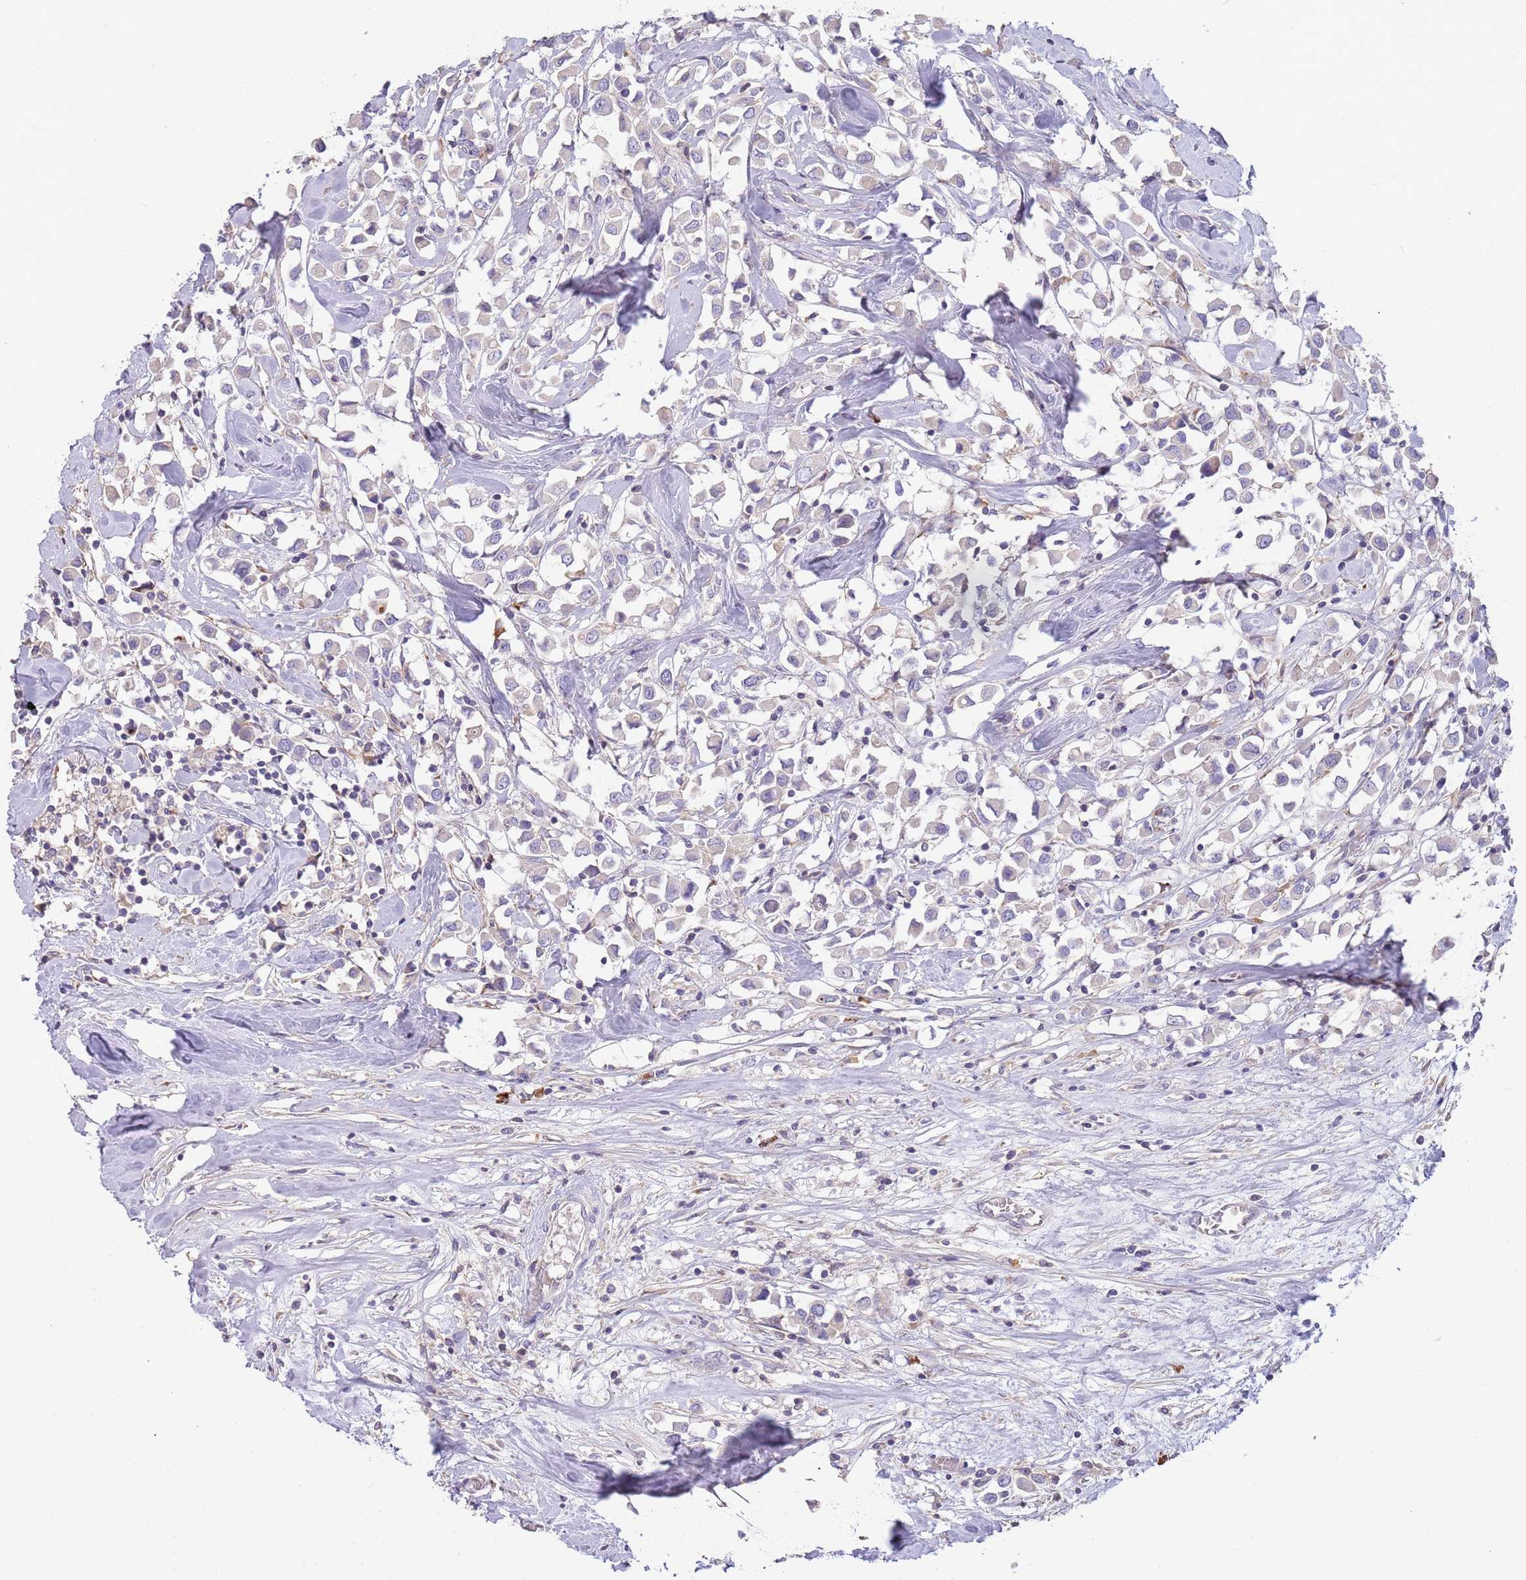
{"staining": {"intensity": "negative", "quantity": "none", "location": "none"}, "tissue": "breast cancer", "cell_type": "Tumor cells", "image_type": "cancer", "snomed": [{"axis": "morphology", "description": "Duct carcinoma"}, {"axis": "topography", "description": "Breast"}], "caption": "Tumor cells are negative for brown protein staining in breast cancer. The staining is performed using DAB (3,3'-diaminobenzidine) brown chromogen with nuclei counter-stained in using hematoxylin.", "gene": "SUSD1", "patient": {"sex": "female", "age": 61}}